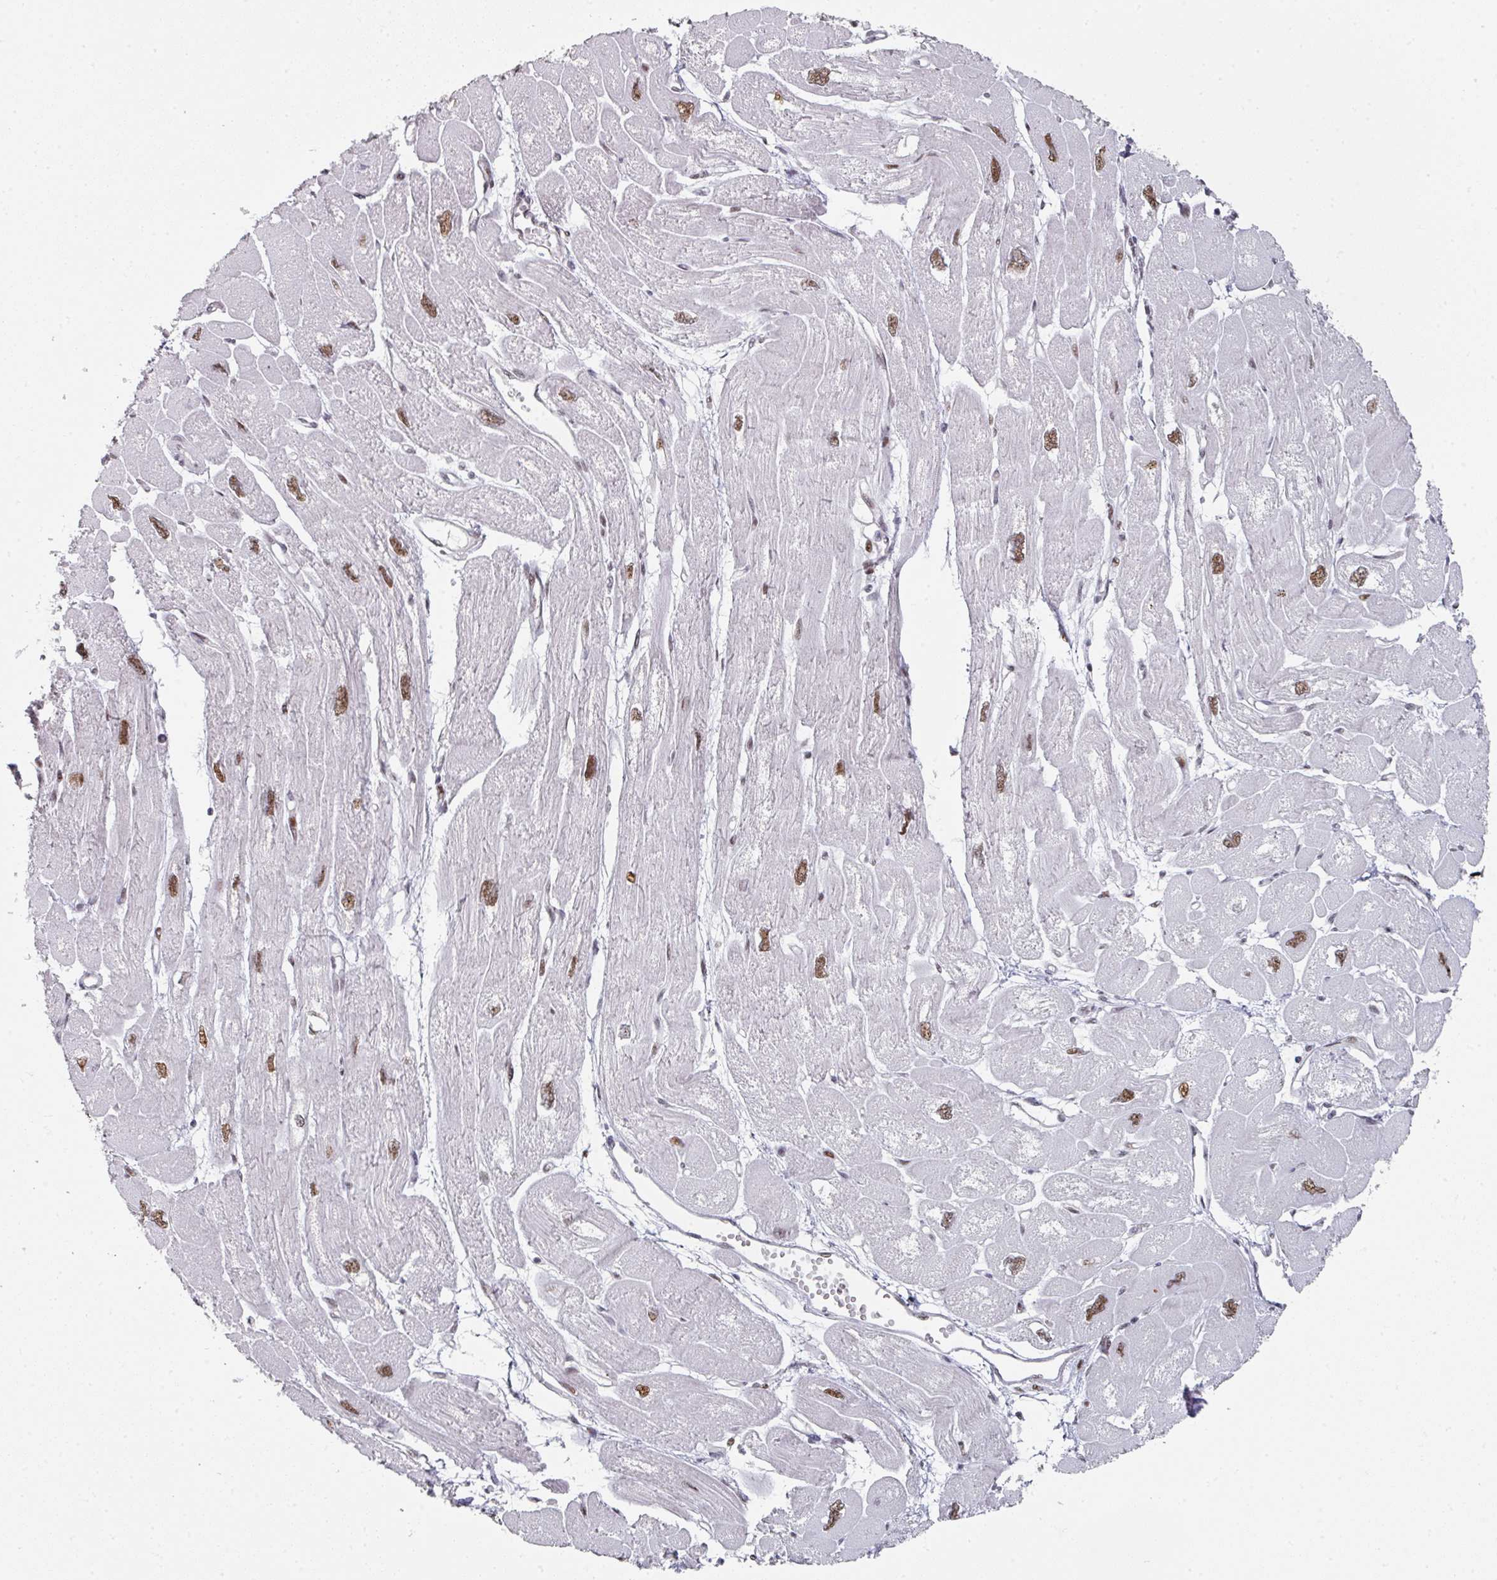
{"staining": {"intensity": "moderate", "quantity": "25%-75%", "location": "nuclear"}, "tissue": "heart muscle", "cell_type": "Cardiomyocytes", "image_type": "normal", "snomed": [{"axis": "morphology", "description": "Normal tissue, NOS"}, {"axis": "topography", "description": "Heart"}], "caption": "Immunohistochemistry (IHC) (DAB) staining of benign human heart muscle reveals moderate nuclear protein positivity in approximately 25%-75% of cardiomyocytes. The staining was performed using DAB, with brown indicating positive protein expression. Nuclei are stained blue with hematoxylin.", "gene": "SF3B5", "patient": {"sex": "male", "age": 42}}